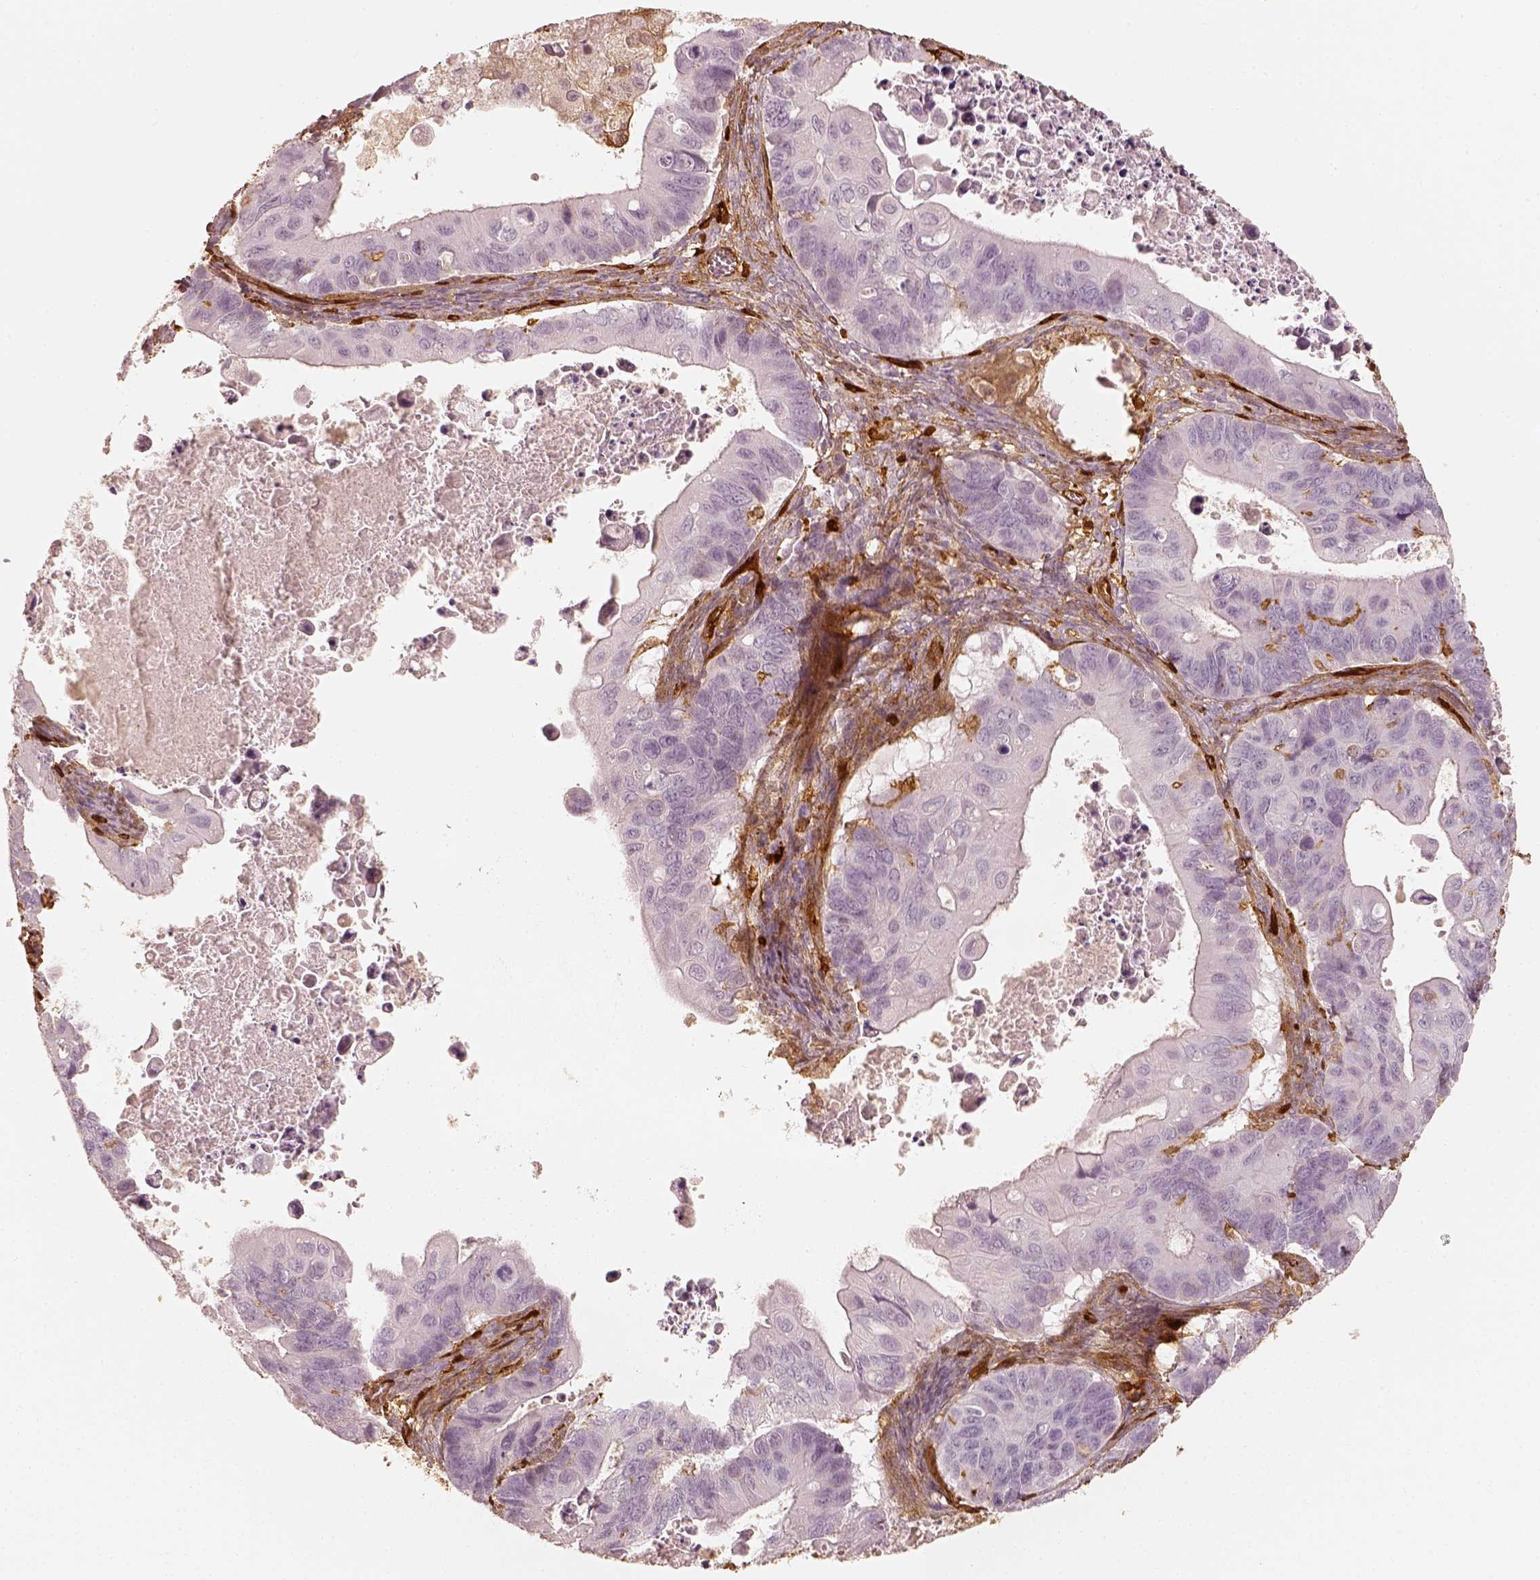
{"staining": {"intensity": "negative", "quantity": "none", "location": "none"}, "tissue": "ovarian cancer", "cell_type": "Tumor cells", "image_type": "cancer", "snomed": [{"axis": "morphology", "description": "Cystadenocarcinoma, mucinous, NOS"}, {"axis": "topography", "description": "Ovary"}], "caption": "This is an IHC micrograph of human ovarian cancer (mucinous cystadenocarcinoma). There is no expression in tumor cells.", "gene": "FSCN1", "patient": {"sex": "female", "age": 64}}